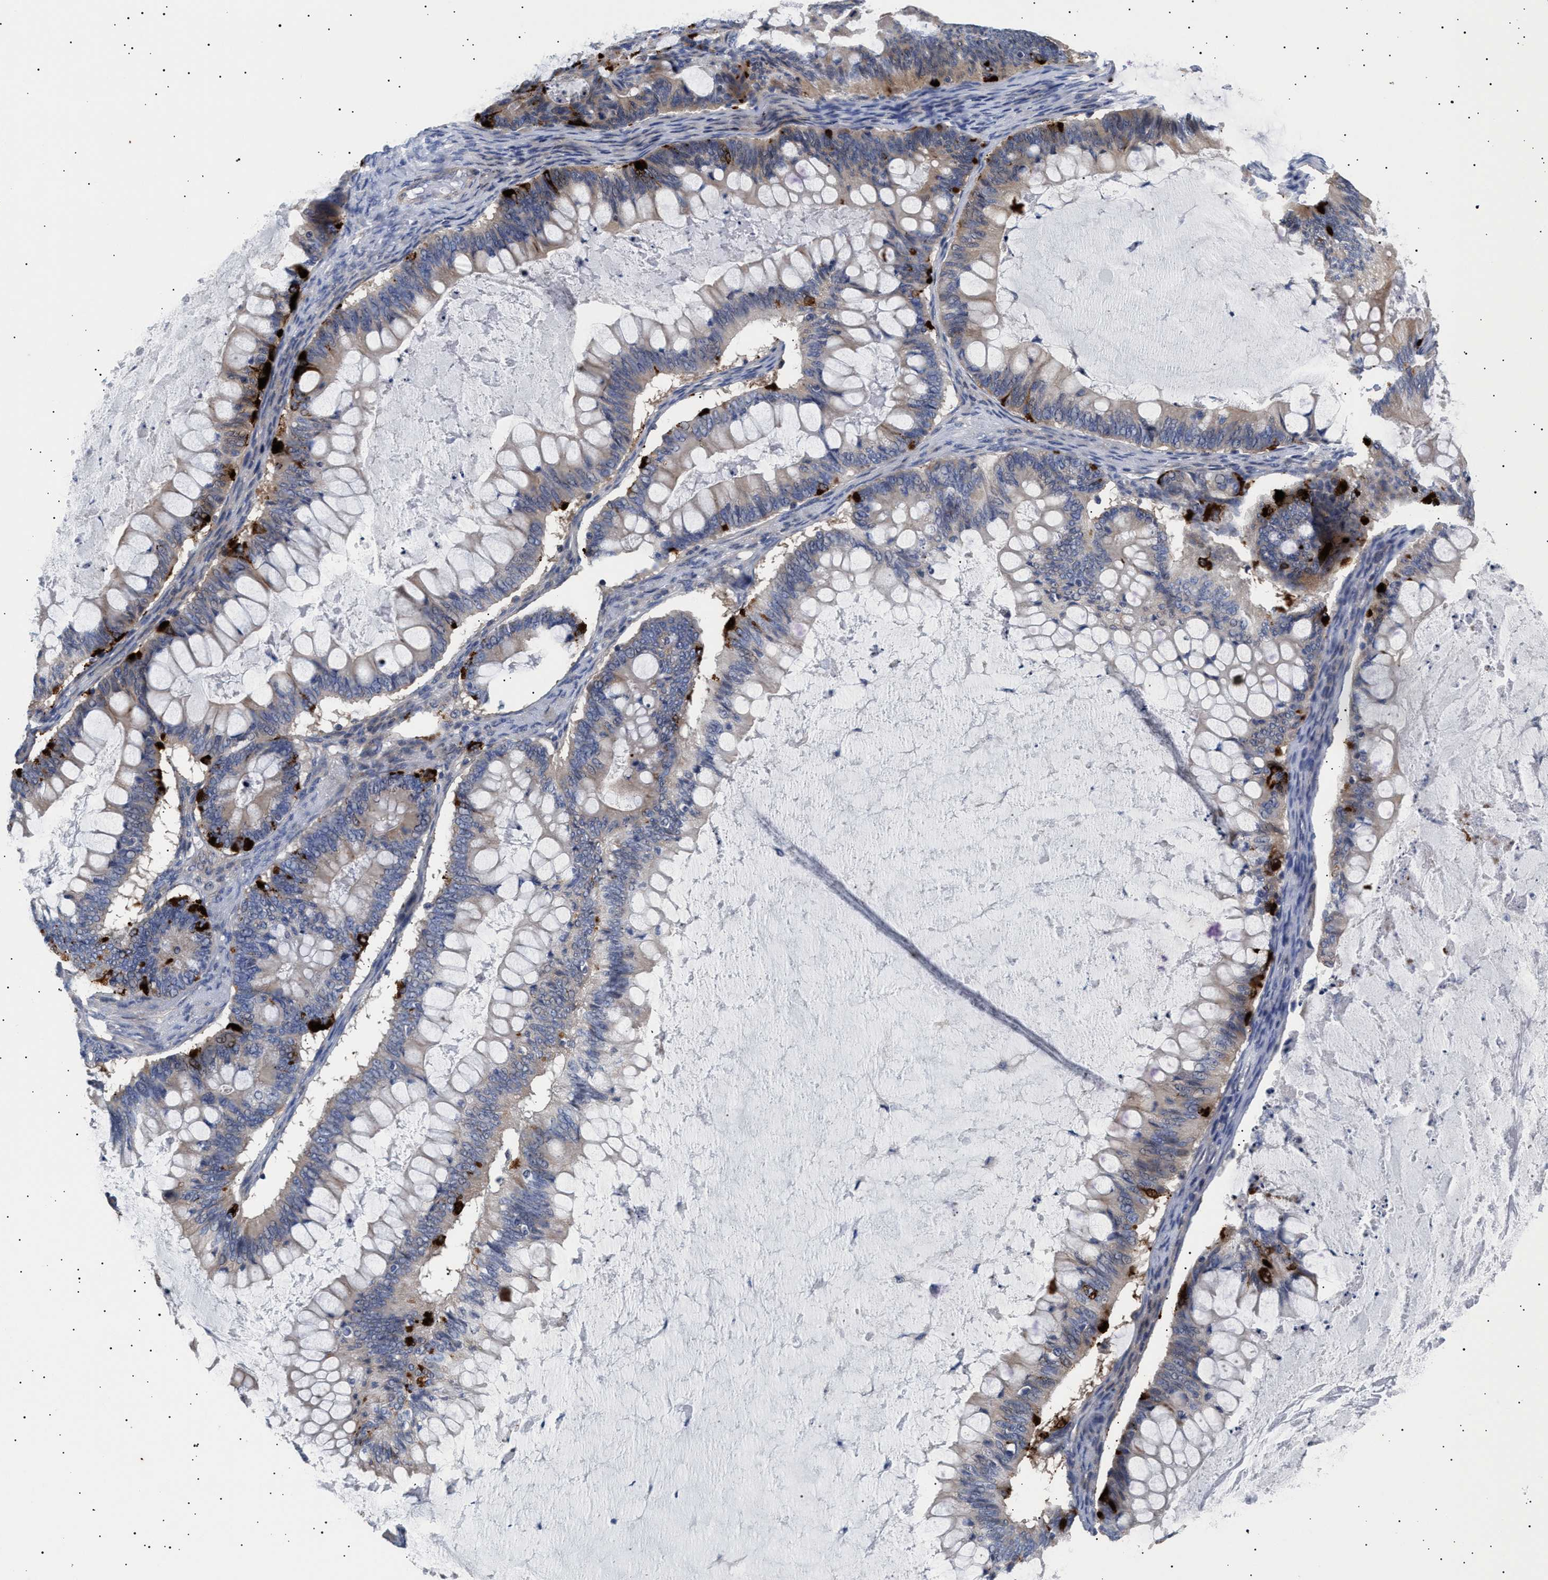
{"staining": {"intensity": "weak", "quantity": "25%-75%", "location": "cytoplasmic/membranous"}, "tissue": "ovarian cancer", "cell_type": "Tumor cells", "image_type": "cancer", "snomed": [{"axis": "morphology", "description": "Cystadenocarcinoma, mucinous, NOS"}, {"axis": "topography", "description": "Ovary"}], "caption": "An IHC photomicrograph of neoplastic tissue is shown. Protein staining in brown shows weak cytoplasmic/membranous positivity in ovarian cancer (mucinous cystadenocarcinoma) within tumor cells.", "gene": "HEMGN", "patient": {"sex": "female", "age": 61}}